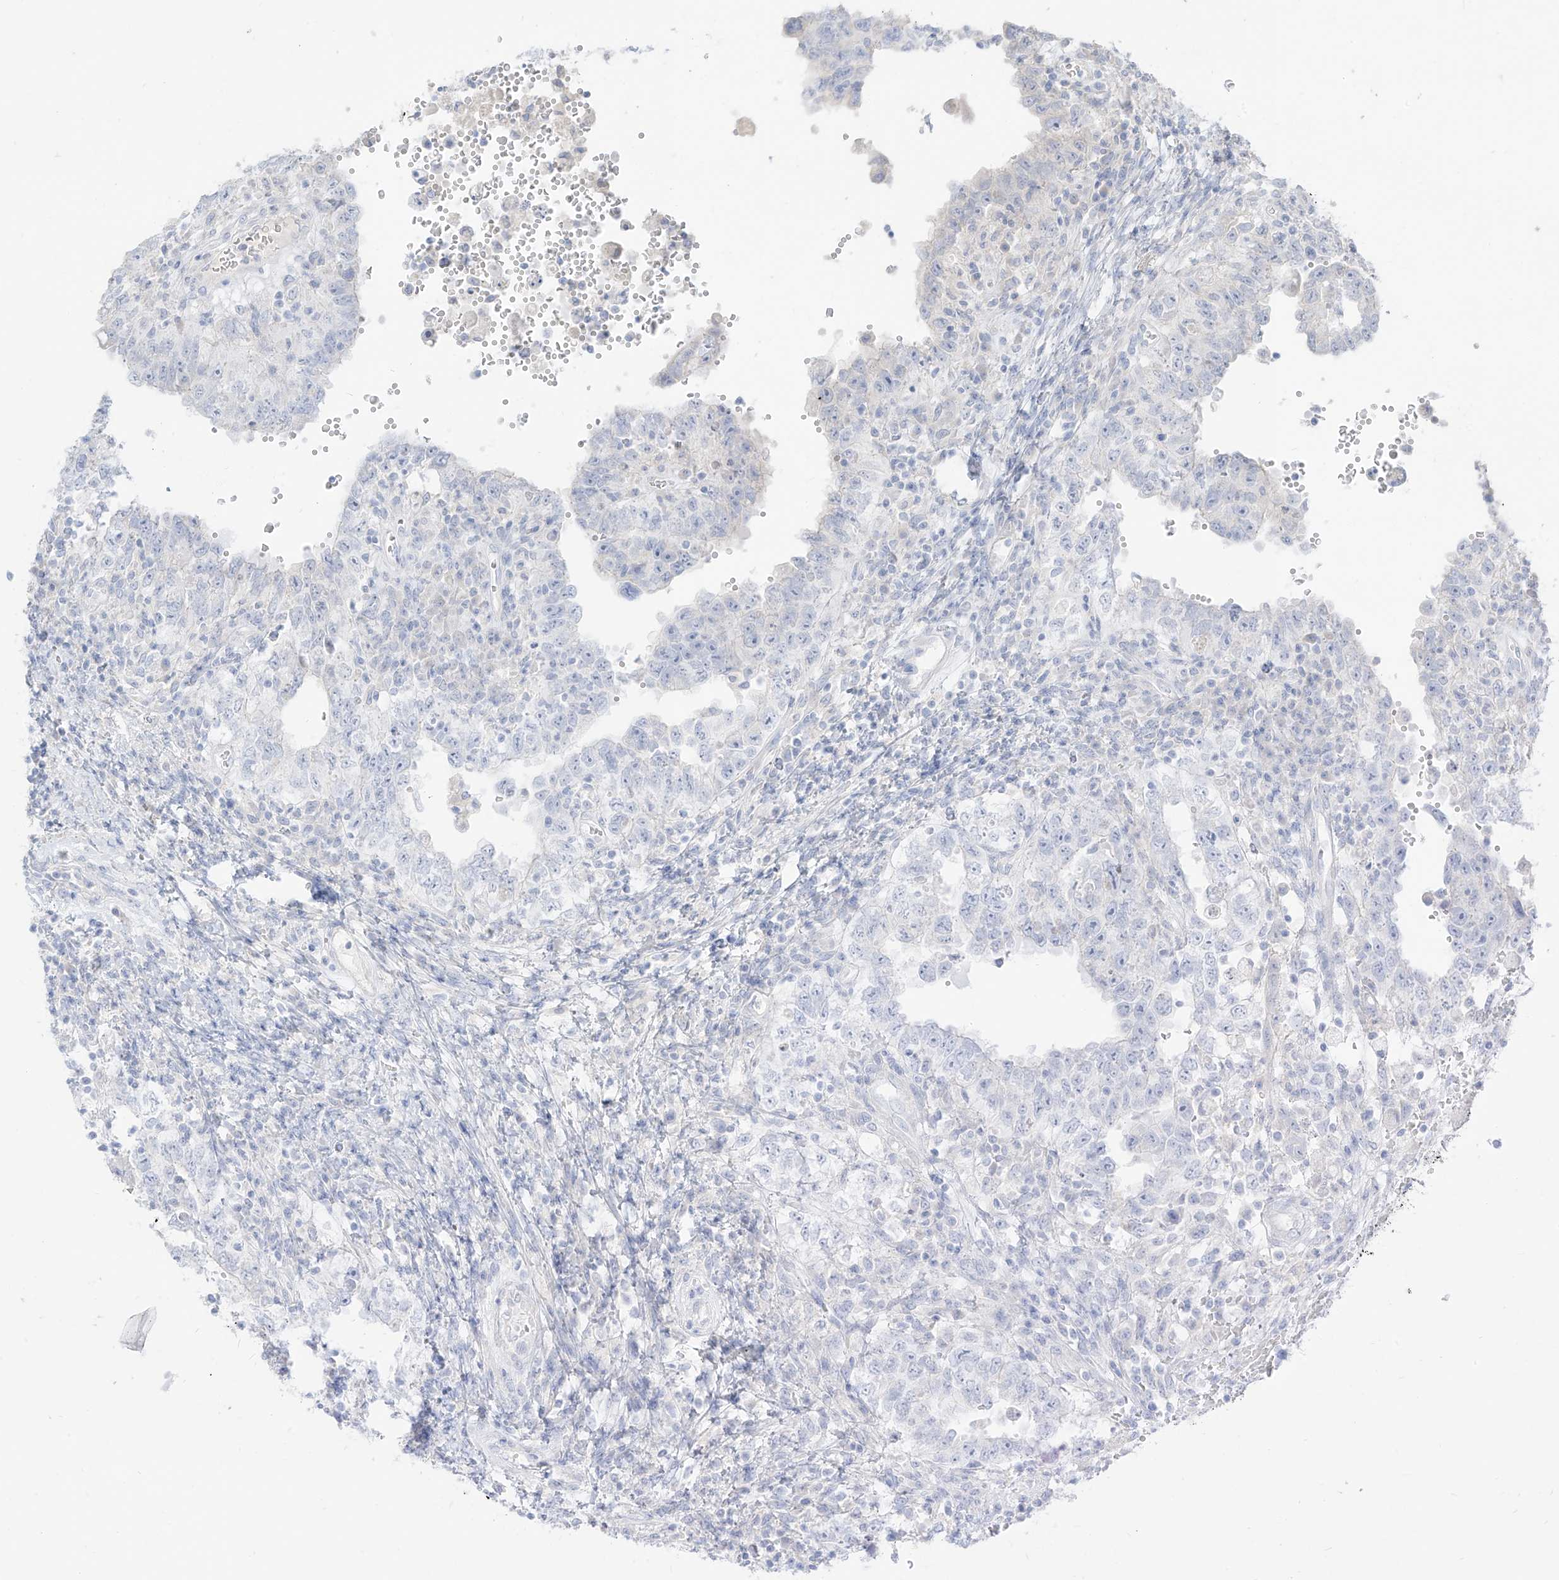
{"staining": {"intensity": "negative", "quantity": "none", "location": "none"}, "tissue": "testis cancer", "cell_type": "Tumor cells", "image_type": "cancer", "snomed": [{"axis": "morphology", "description": "Carcinoma, Embryonal, NOS"}, {"axis": "topography", "description": "Testis"}], "caption": "This is a histopathology image of immunohistochemistry staining of testis cancer, which shows no staining in tumor cells. Nuclei are stained in blue.", "gene": "ARHGEF40", "patient": {"sex": "male", "age": 26}}